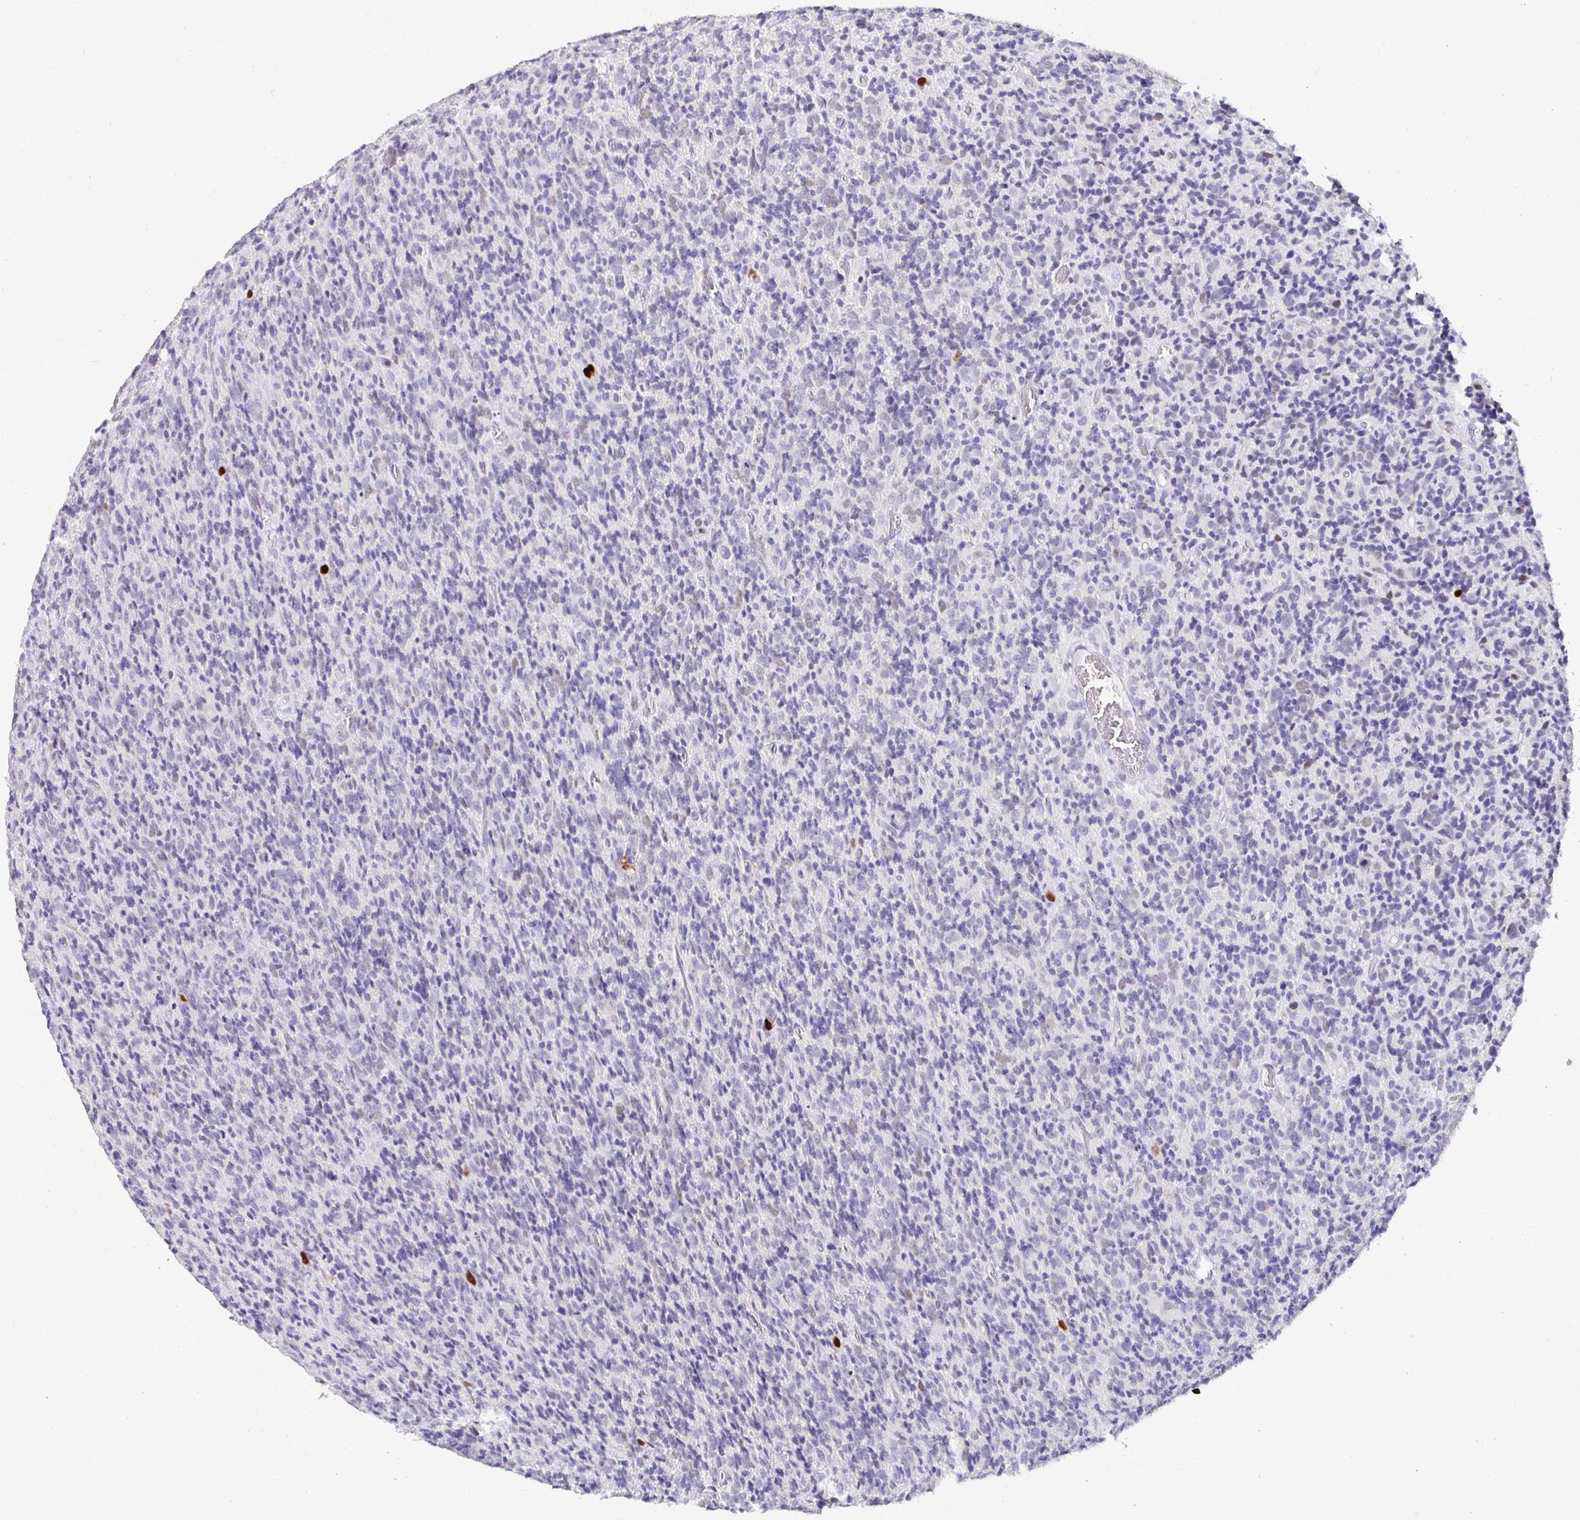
{"staining": {"intensity": "negative", "quantity": "none", "location": "none"}, "tissue": "glioma", "cell_type": "Tumor cells", "image_type": "cancer", "snomed": [{"axis": "morphology", "description": "Glioma, malignant, High grade"}, {"axis": "topography", "description": "Brain"}], "caption": "A photomicrograph of human malignant high-grade glioma is negative for staining in tumor cells. Brightfield microscopy of immunohistochemistry (IHC) stained with DAB (brown) and hematoxylin (blue), captured at high magnification.", "gene": "SATB1", "patient": {"sex": "male", "age": 76}}